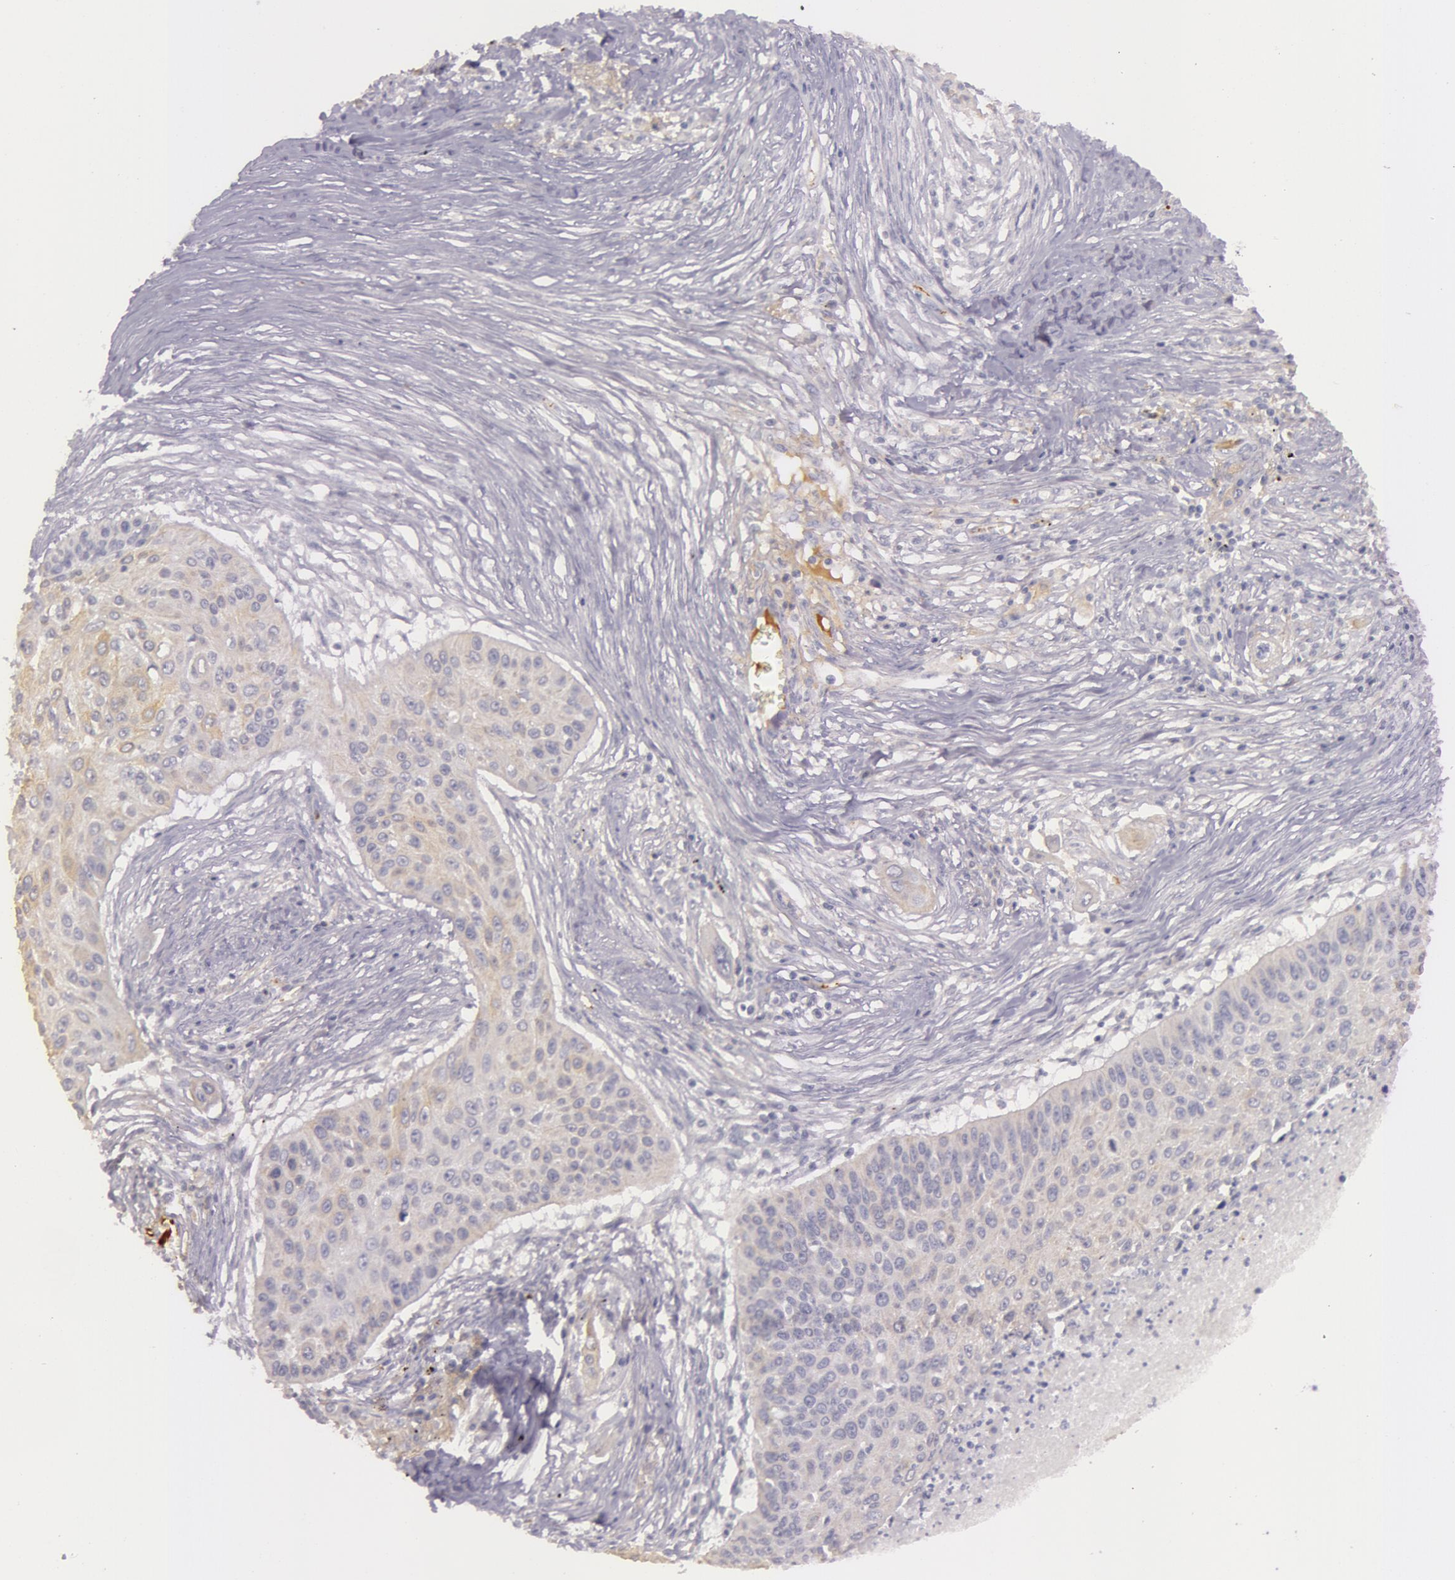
{"staining": {"intensity": "weak", "quantity": "25%-75%", "location": "cytoplasmic/membranous"}, "tissue": "lung cancer", "cell_type": "Tumor cells", "image_type": "cancer", "snomed": [{"axis": "morphology", "description": "Squamous cell carcinoma, NOS"}, {"axis": "topography", "description": "Lung"}], "caption": "Immunohistochemical staining of human squamous cell carcinoma (lung) demonstrates weak cytoplasmic/membranous protein expression in about 25%-75% of tumor cells. (DAB (3,3'-diaminobenzidine) IHC, brown staining for protein, blue staining for nuclei).", "gene": "C4BPA", "patient": {"sex": "male", "age": 71}}